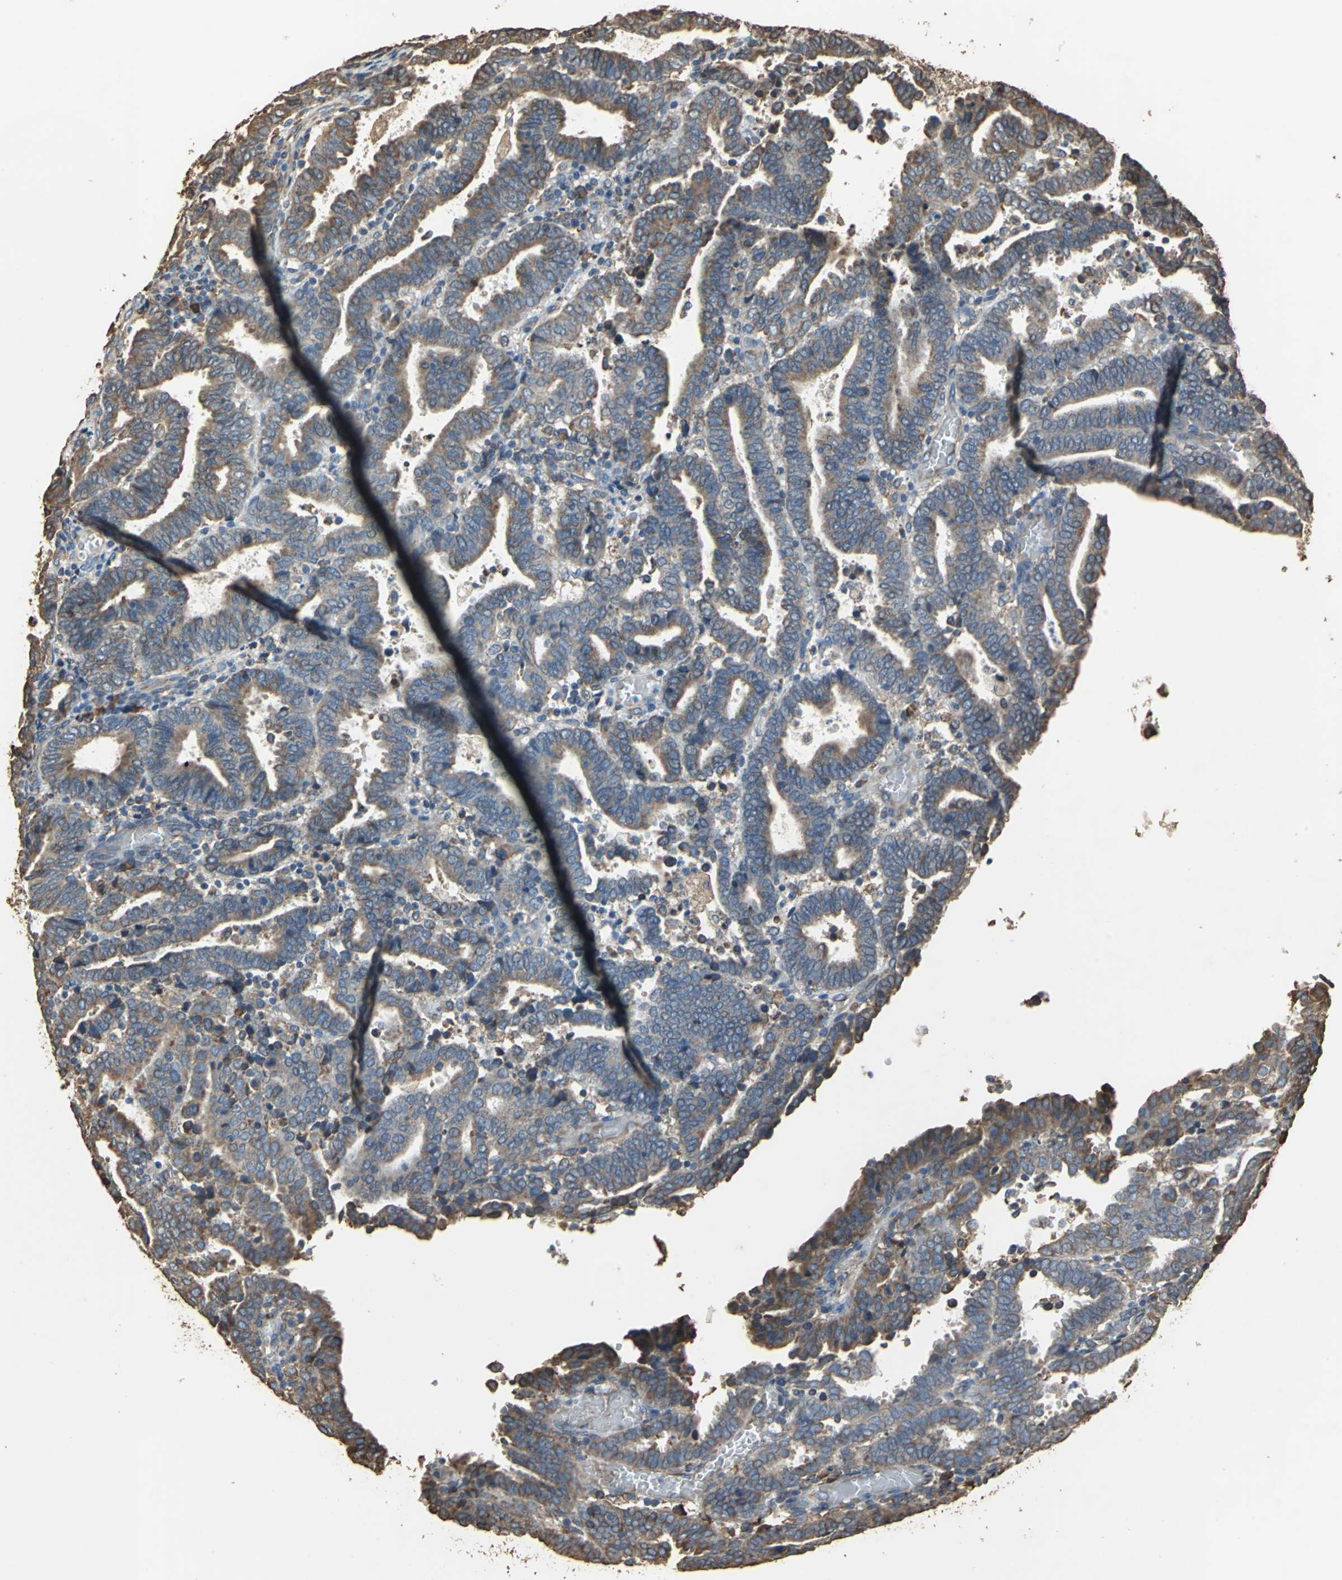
{"staining": {"intensity": "strong", "quantity": ">75%", "location": "cytoplasmic/membranous"}, "tissue": "endometrial cancer", "cell_type": "Tumor cells", "image_type": "cancer", "snomed": [{"axis": "morphology", "description": "Adenocarcinoma, NOS"}, {"axis": "topography", "description": "Uterus"}], "caption": "Endometrial cancer stained for a protein (brown) reveals strong cytoplasmic/membranous positive positivity in about >75% of tumor cells.", "gene": "GPANK1", "patient": {"sex": "female", "age": 83}}